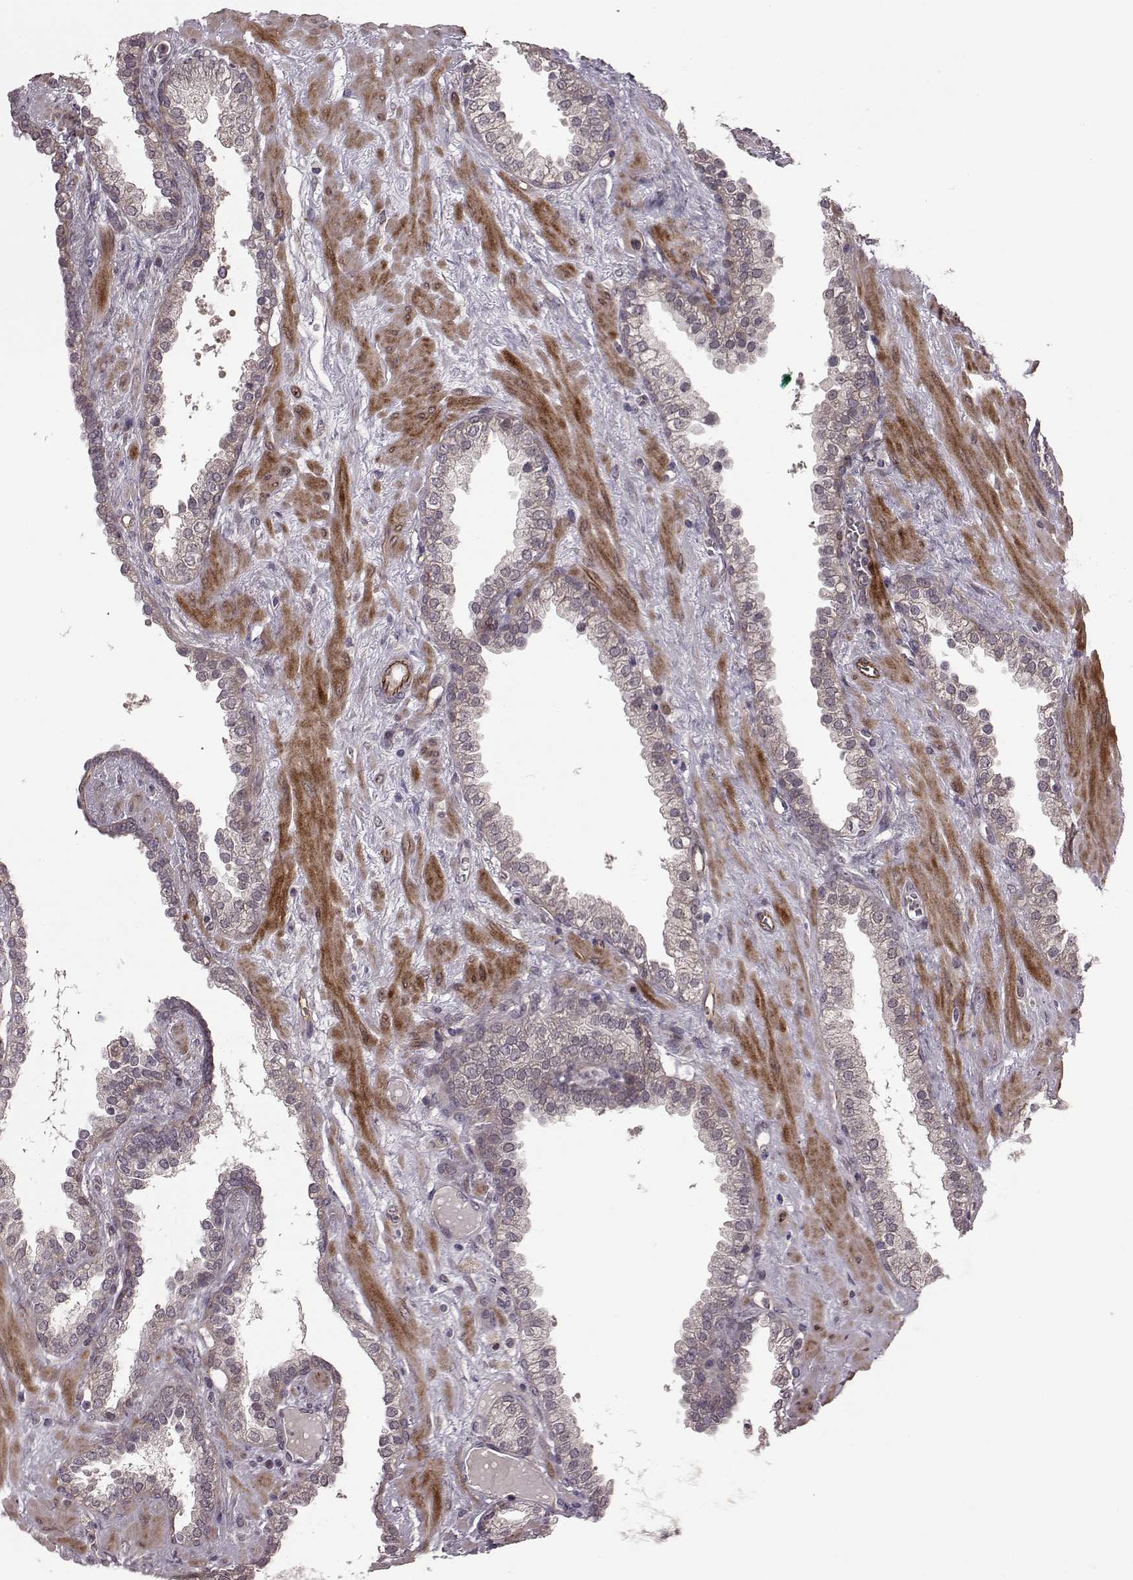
{"staining": {"intensity": "moderate", "quantity": "<25%", "location": "cytoplasmic/membranous"}, "tissue": "prostate cancer", "cell_type": "Tumor cells", "image_type": "cancer", "snomed": [{"axis": "morphology", "description": "Adenocarcinoma, Low grade"}, {"axis": "topography", "description": "Prostate"}], "caption": "A micrograph showing moderate cytoplasmic/membranous staining in about <25% of tumor cells in prostate cancer, as visualized by brown immunohistochemical staining.", "gene": "SYNPO", "patient": {"sex": "male", "age": 62}}